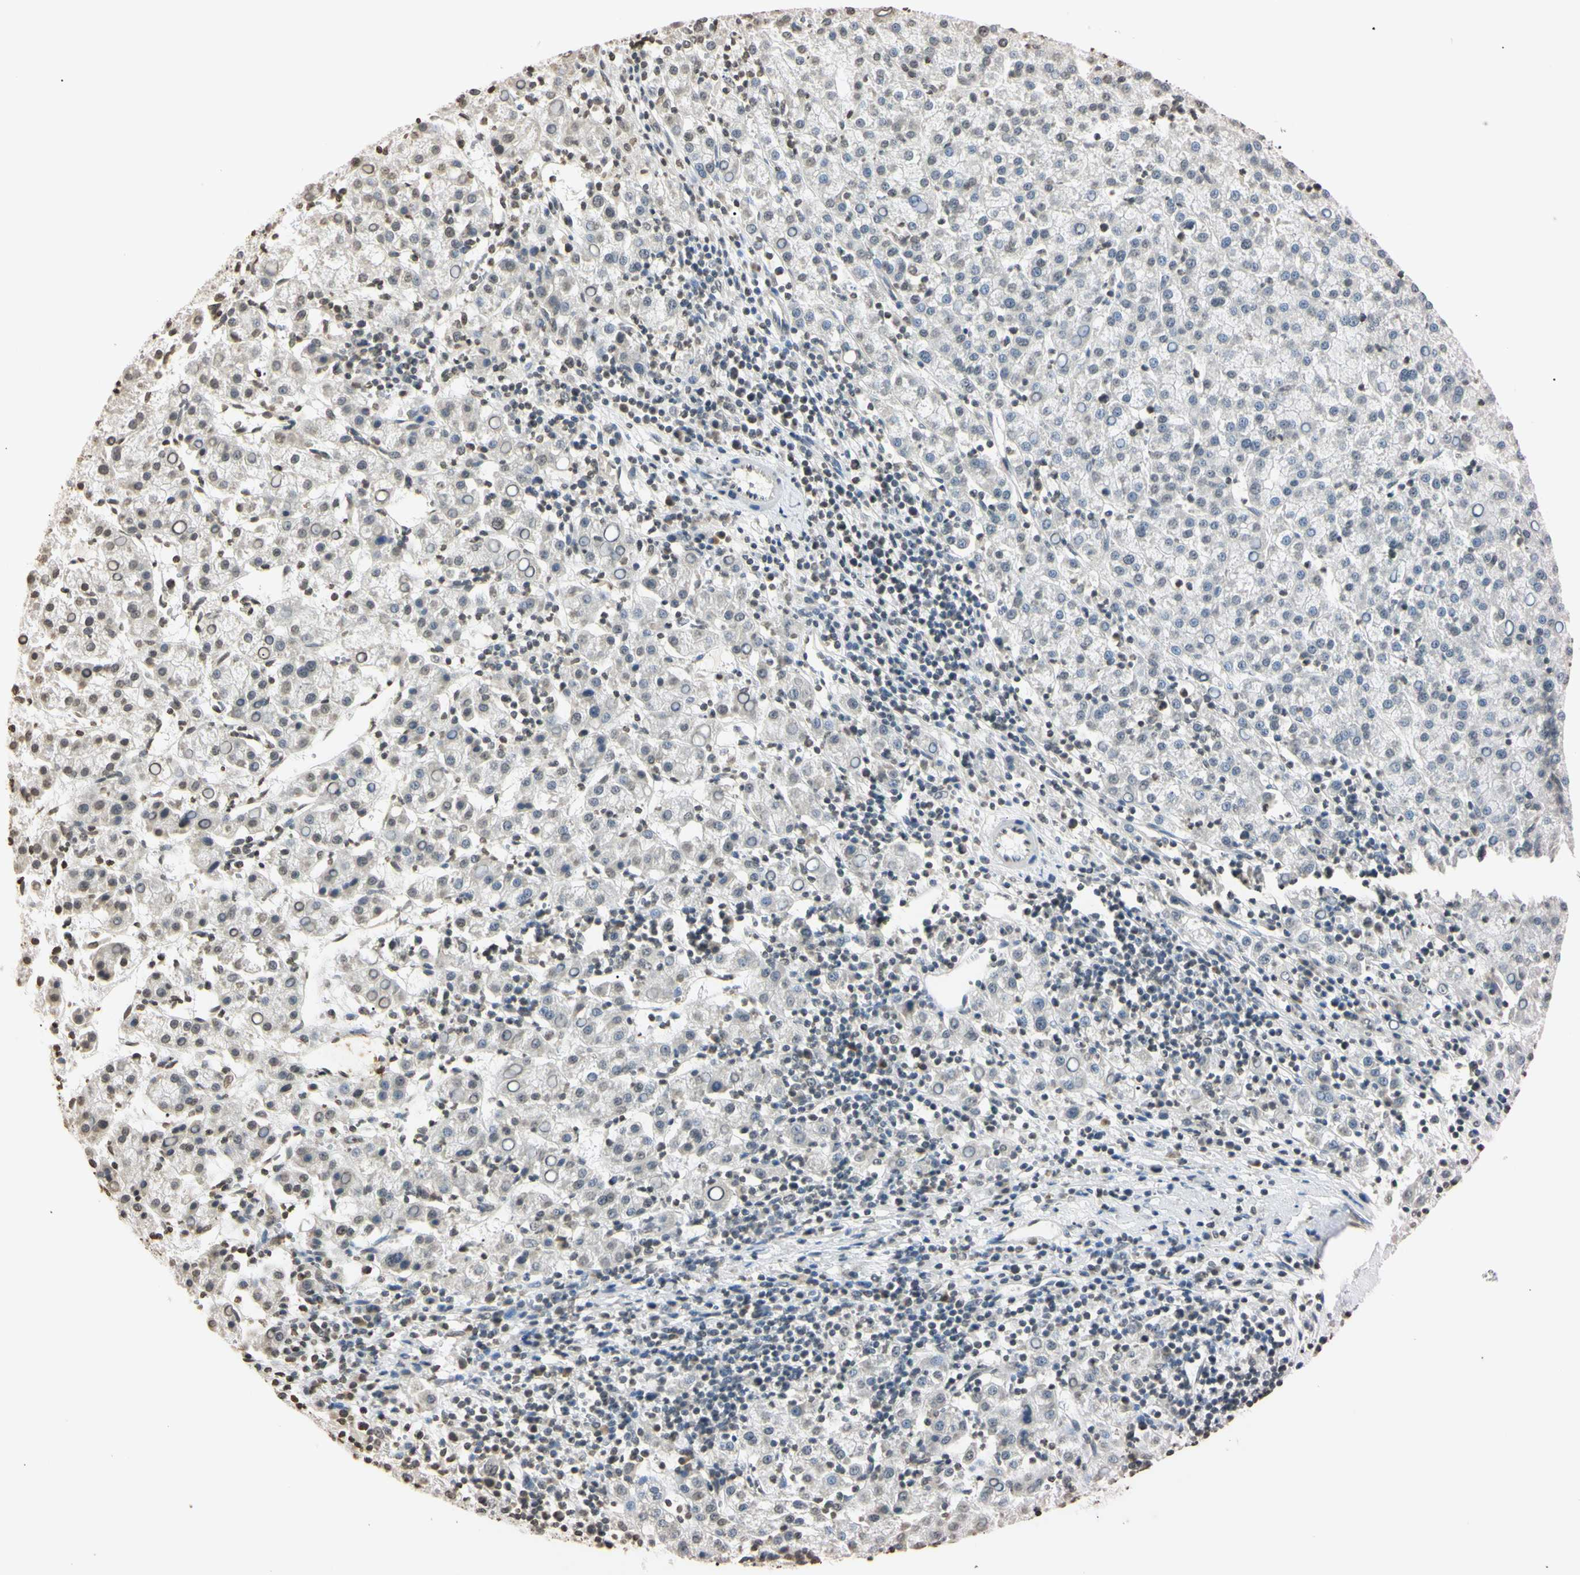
{"staining": {"intensity": "weak", "quantity": "<25%", "location": "nuclear"}, "tissue": "liver cancer", "cell_type": "Tumor cells", "image_type": "cancer", "snomed": [{"axis": "morphology", "description": "Carcinoma, Hepatocellular, NOS"}, {"axis": "topography", "description": "Liver"}], "caption": "IHC of liver hepatocellular carcinoma exhibits no expression in tumor cells.", "gene": "CDC45", "patient": {"sex": "female", "age": 58}}